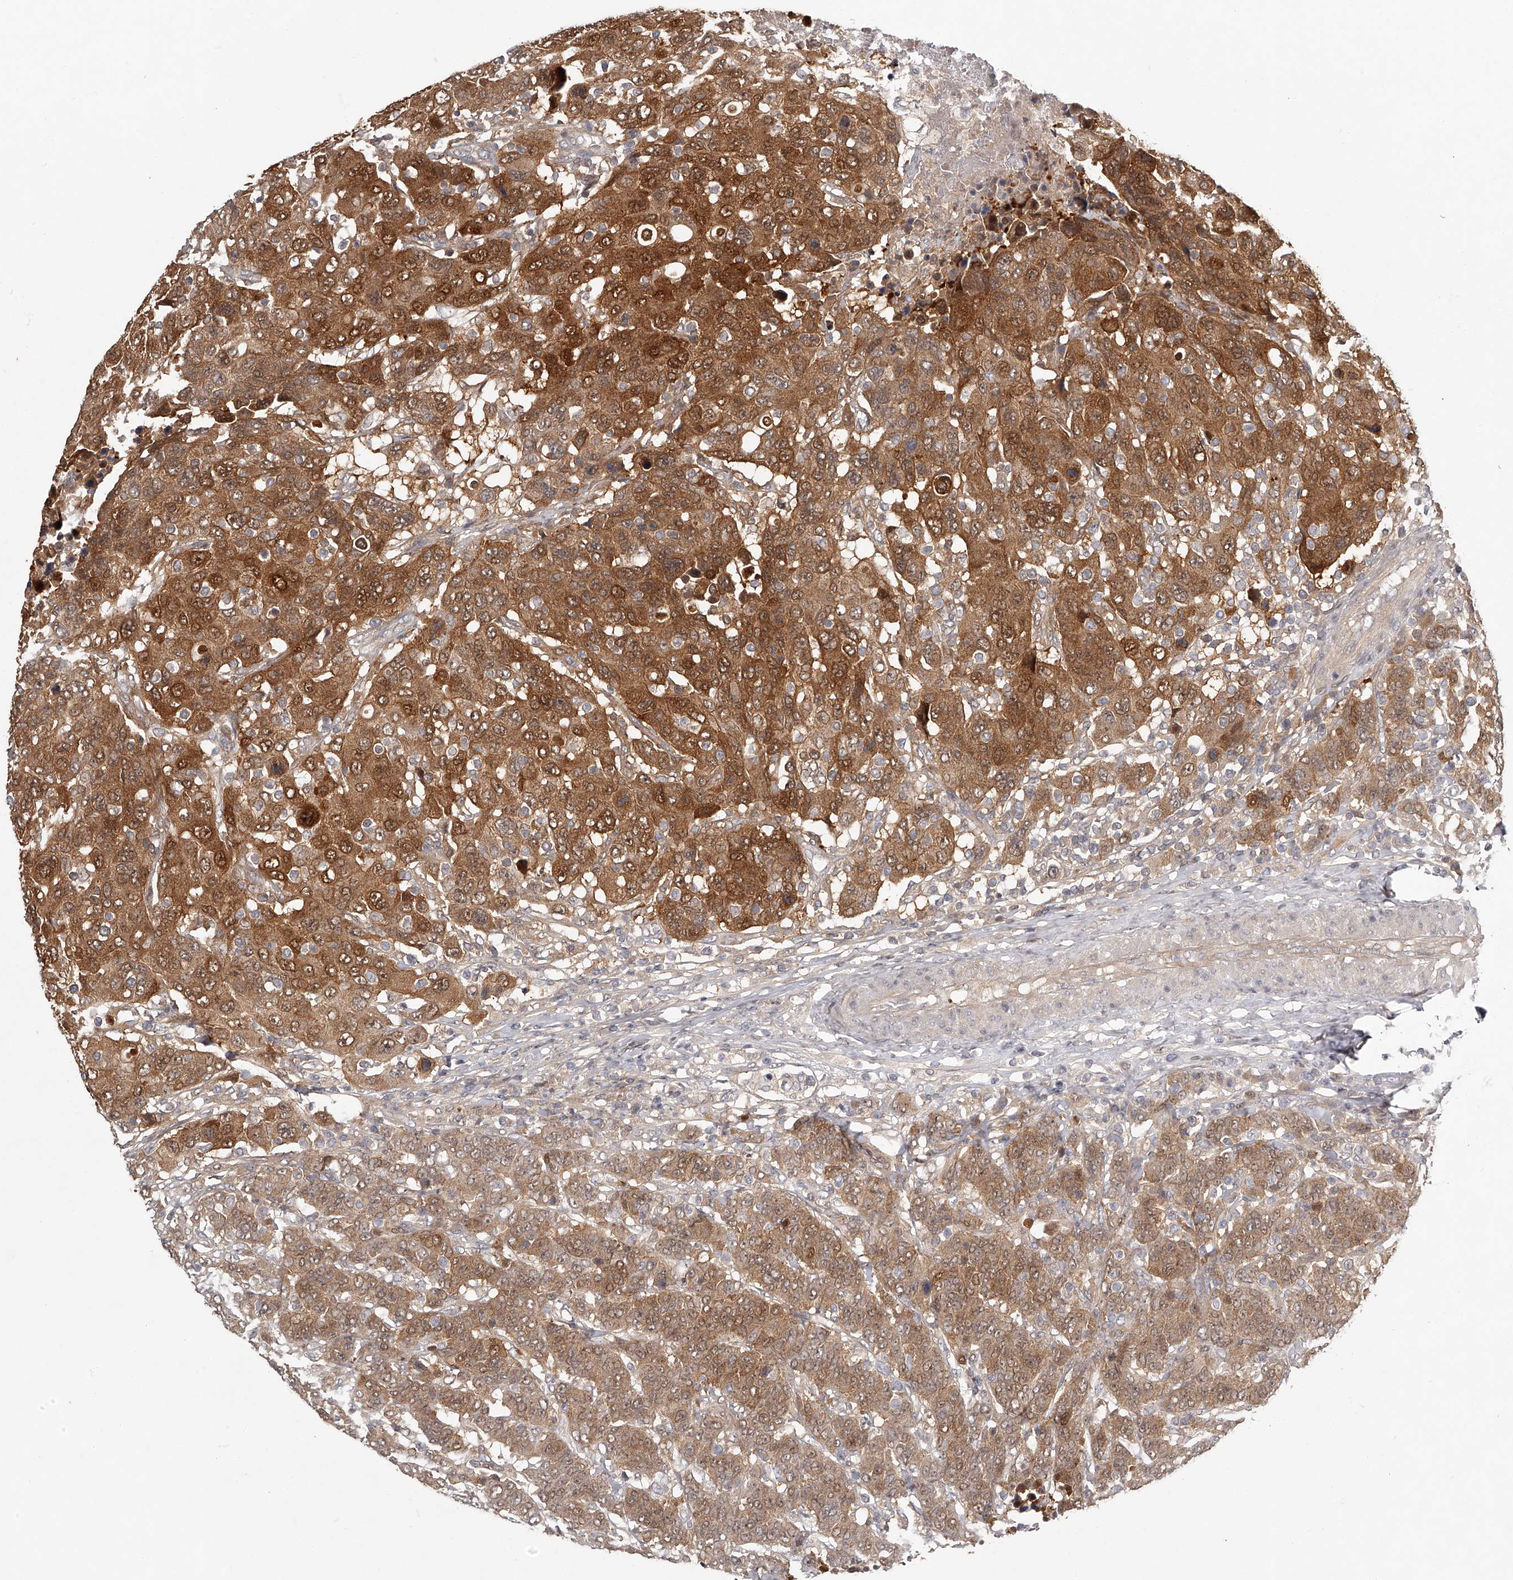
{"staining": {"intensity": "moderate", "quantity": ">75%", "location": "cytoplasmic/membranous,nuclear"}, "tissue": "breast cancer", "cell_type": "Tumor cells", "image_type": "cancer", "snomed": [{"axis": "morphology", "description": "Duct carcinoma"}, {"axis": "topography", "description": "Breast"}], "caption": "Brown immunohistochemical staining in breast cancer displays moderate cytoplasmic/membranous and nuclear positivity in approximately >75% of tumor cells.", "gene": "GGCT", "patient": {"sex": "female", "age": 37}}